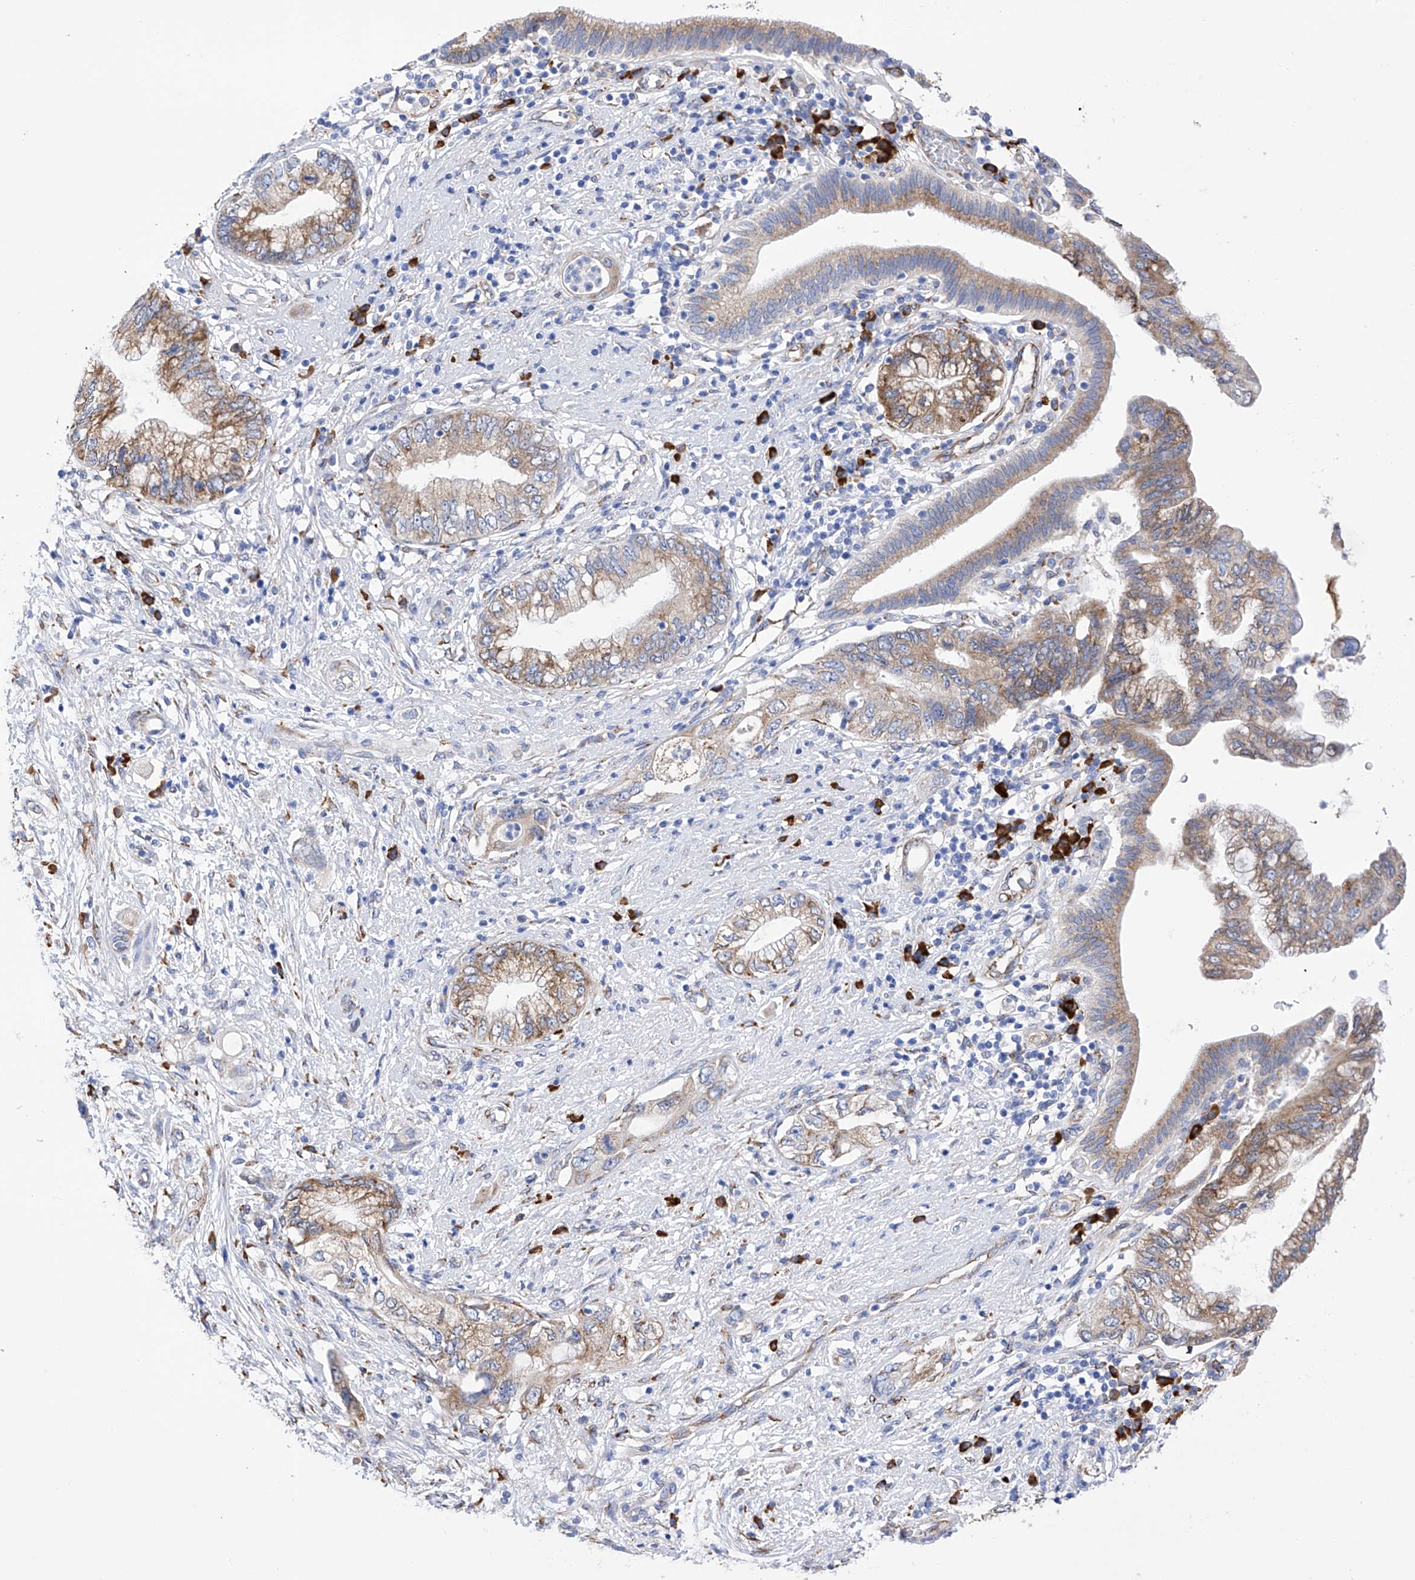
{"staining": {"intensity": "moderate", "quantity": ">75%", "location": "cytoplasmic/membranous"}, "tissue": "pancreatic cancer", "cell_type": "Tumor cells", "image_type": "cancer", "snomed": [{"axis": "morphology", "description": "Adenocarcinoma, NOS"}, {"axis": "topography", "description": "Pancreas"}], "caption": "Protein expression analysis of pancreatic cancer (adenocarcinoma) shows moderate cytoplasmic/membranous staining in approximately >75% of tumor cells. (DAB IHC, brown staining for protein, blue staining for nuclei).", "gene": "PDIA5", "patient": {"sex": "female", "age": 73}}